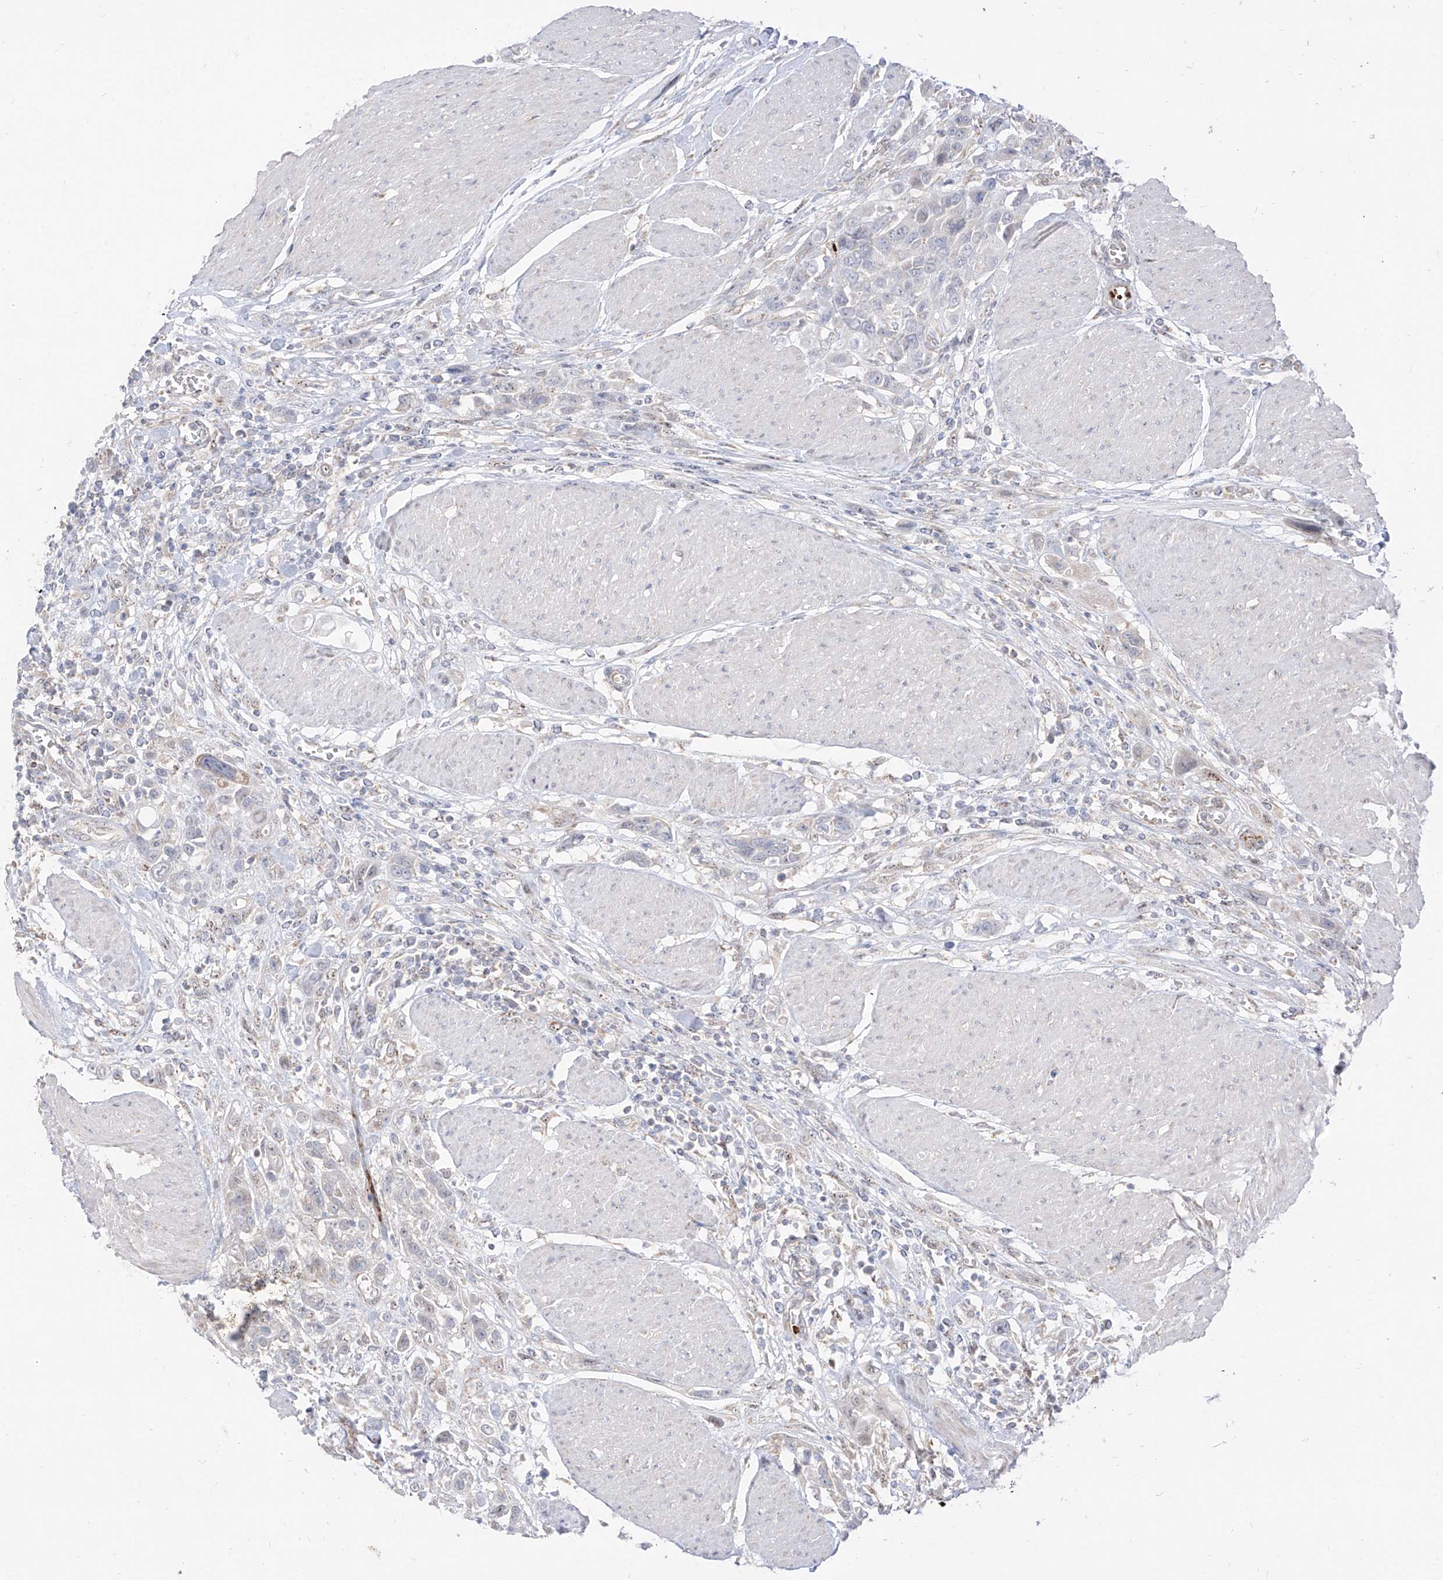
{"staining": {"intensity": "negative", "quantity": "none", "location": "none"}, "tissue": "urothelial cancer", "cell_type": "Tumor cells", "image_type": "cancer", "snomed": [{"axis": "morphology", "description": "Urothelial carcinoma, High grade"}, {"axis": "topography", "description": "Urinary bladder"}], "caption": "Immunohistochemistry (IHC) histopathology image of neoplastic tissue: high-grade urothelial carcinoma stained with DAB (3,3'-diaminobenzidine) reveals no significant protein staining in tumor cells.", "gene": "ARHGEF40", "patient": {"sex": "male", "age": 50}}